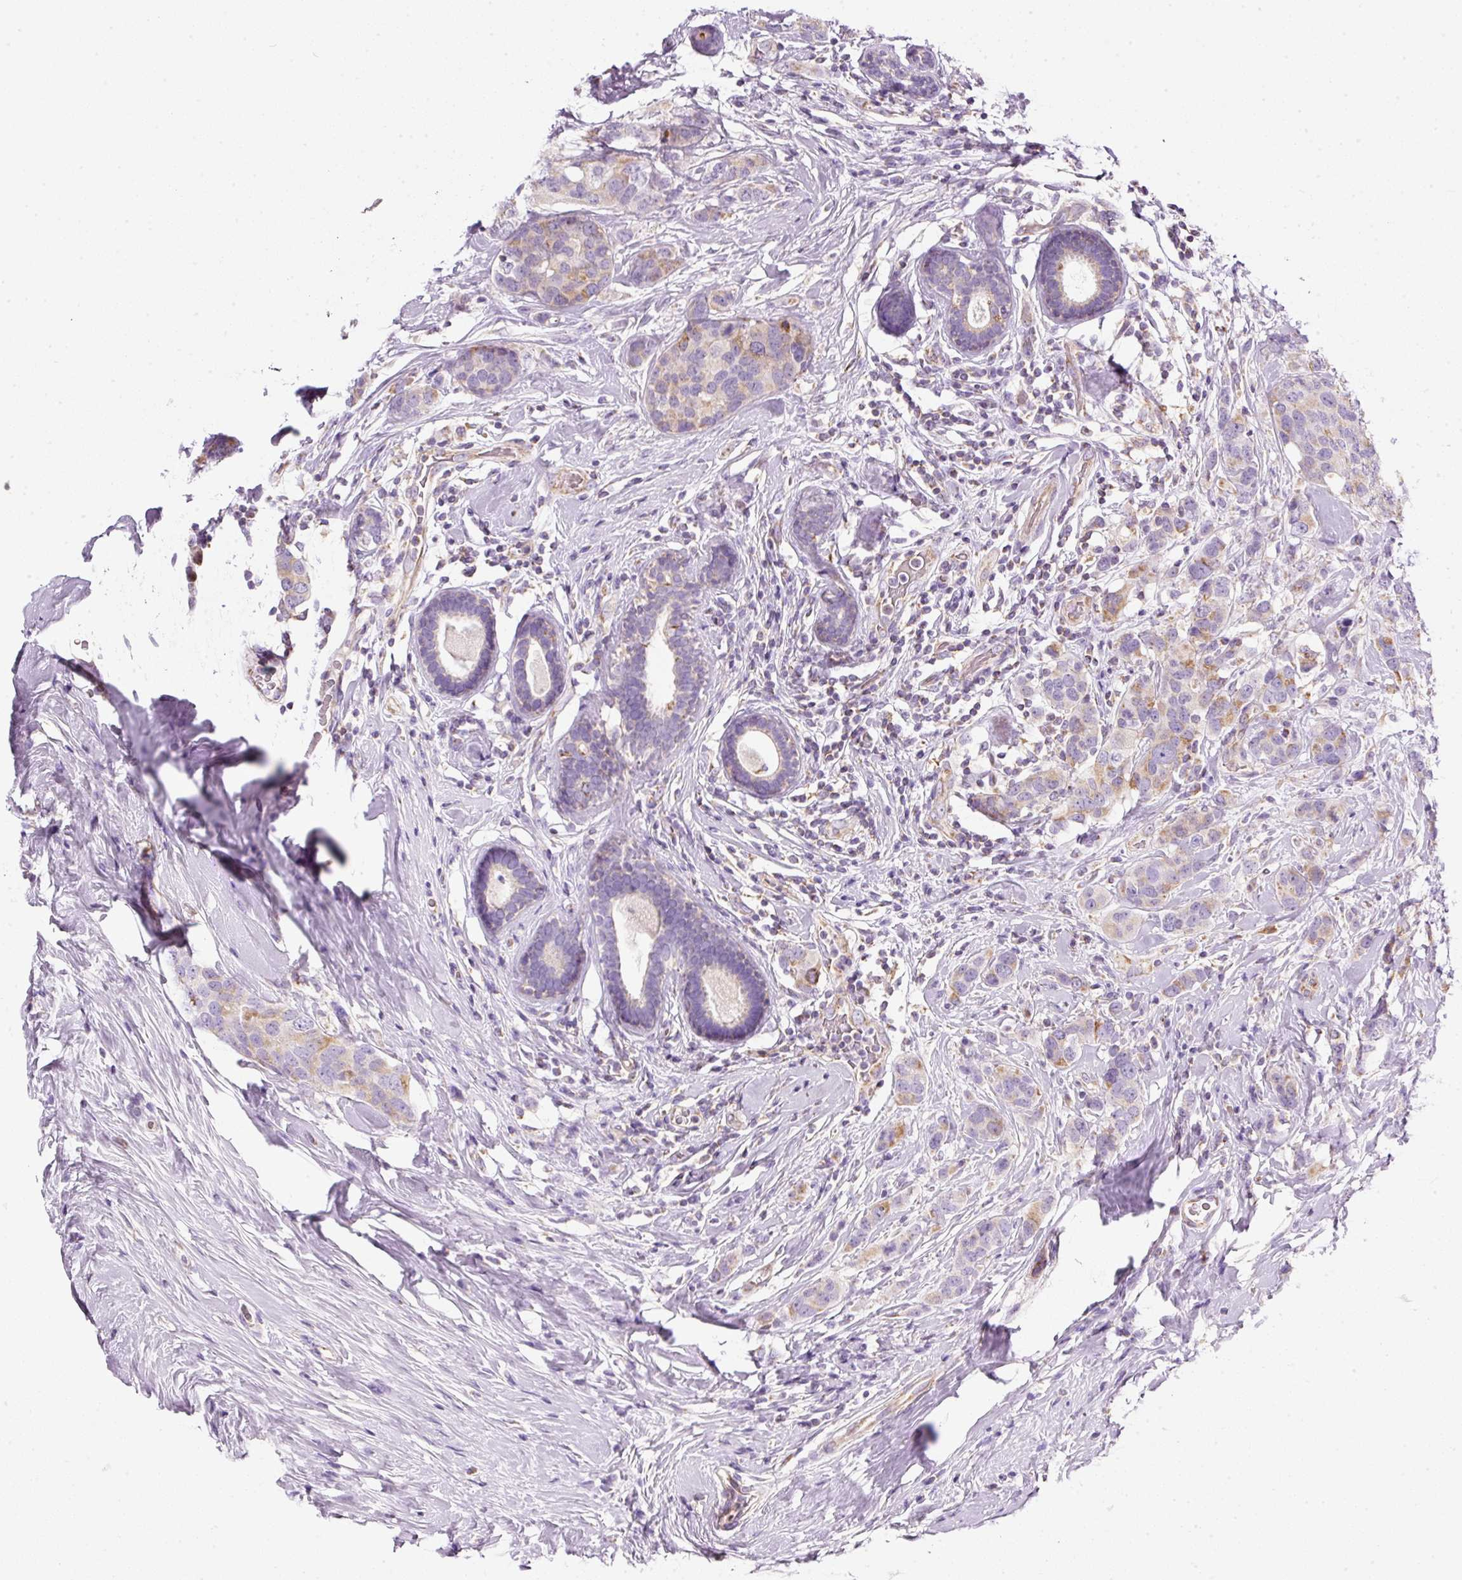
{"staining": {"intensity": "moderate", "quantity": ">75%", "location": "cytoplasmic/membranous"}, "tissue": "breast cancer", "cell_type": "Tumor cells", "image_type": "cancer", "snomed": [{"axis": "morphology", "description": "Lobular carcinoma"}, {"axis": "topography", "description": "Breast"}], "caption": "Breast cancer was stained to show a protein in brown. There is medium levels of moderate cytoplasmic/membranous staining in approximately >75% of tumor cells. (DAB IHC with brightfield microscopy, high magnification).", "gene": "NDUFA1", "patient": {"sex": "female", "age": 59}}